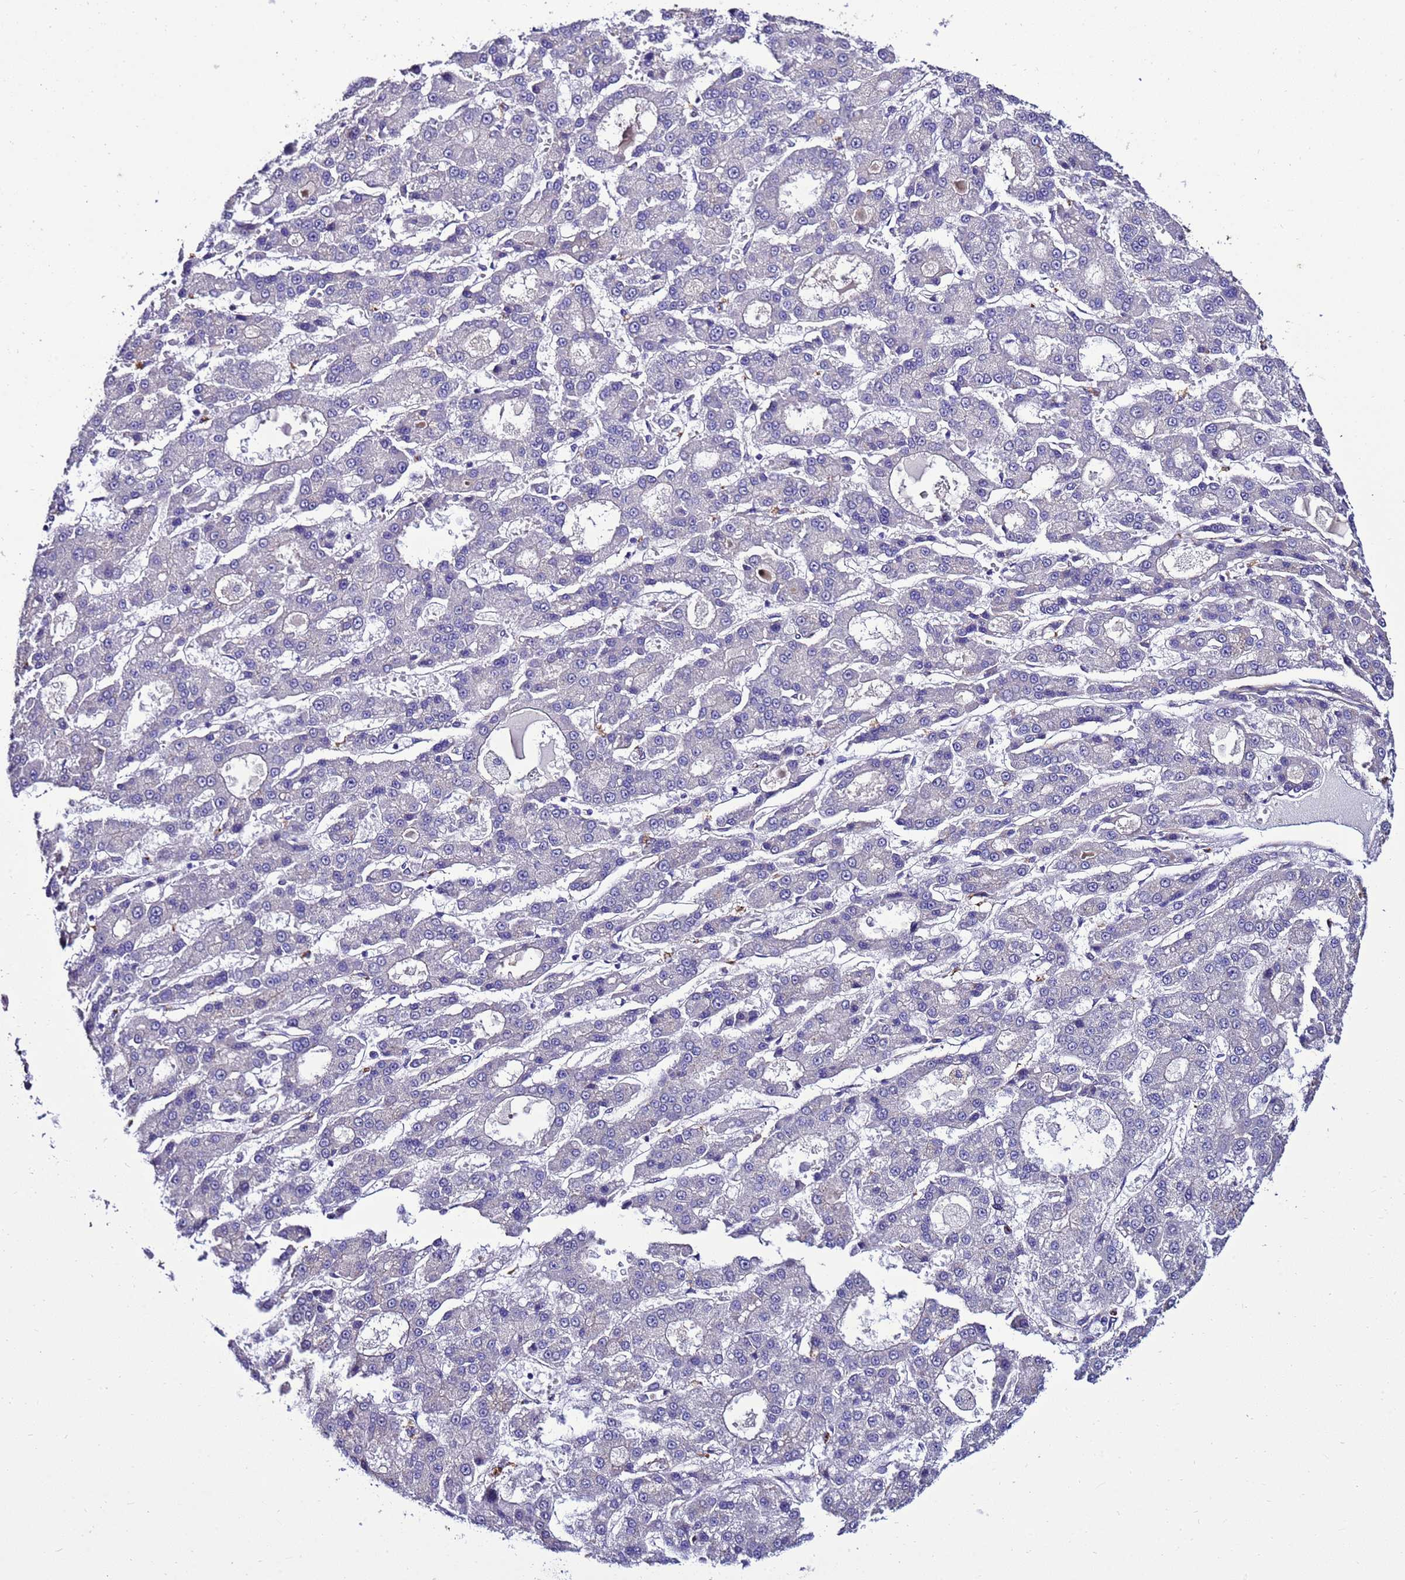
{"staining": {"intensity": "negative", "quantity": "none", "location": "none"}, "tissue": "liver cancer", "cell_type": "Tumor cells", "image_type": "cancer", "snomed": [{"axis": "morphology", "description": "Carcinoma, Hepatocellular, NOS"}, {"axis": "topography", "description": "Liver"}], "caption": "An IHC histopathology image of hepatocellular carcinoma (liver) is shown. There is no staining in tumor cells of hepatocellular carcinoma (liver). The staining was performed using DAB to visualize the protein expression in brown, while the nuclei were stained in blue with hematoxylin (Magnification: 20x).", "gene": "GZF1", "patient": {"sex": "male", "age": 70}}